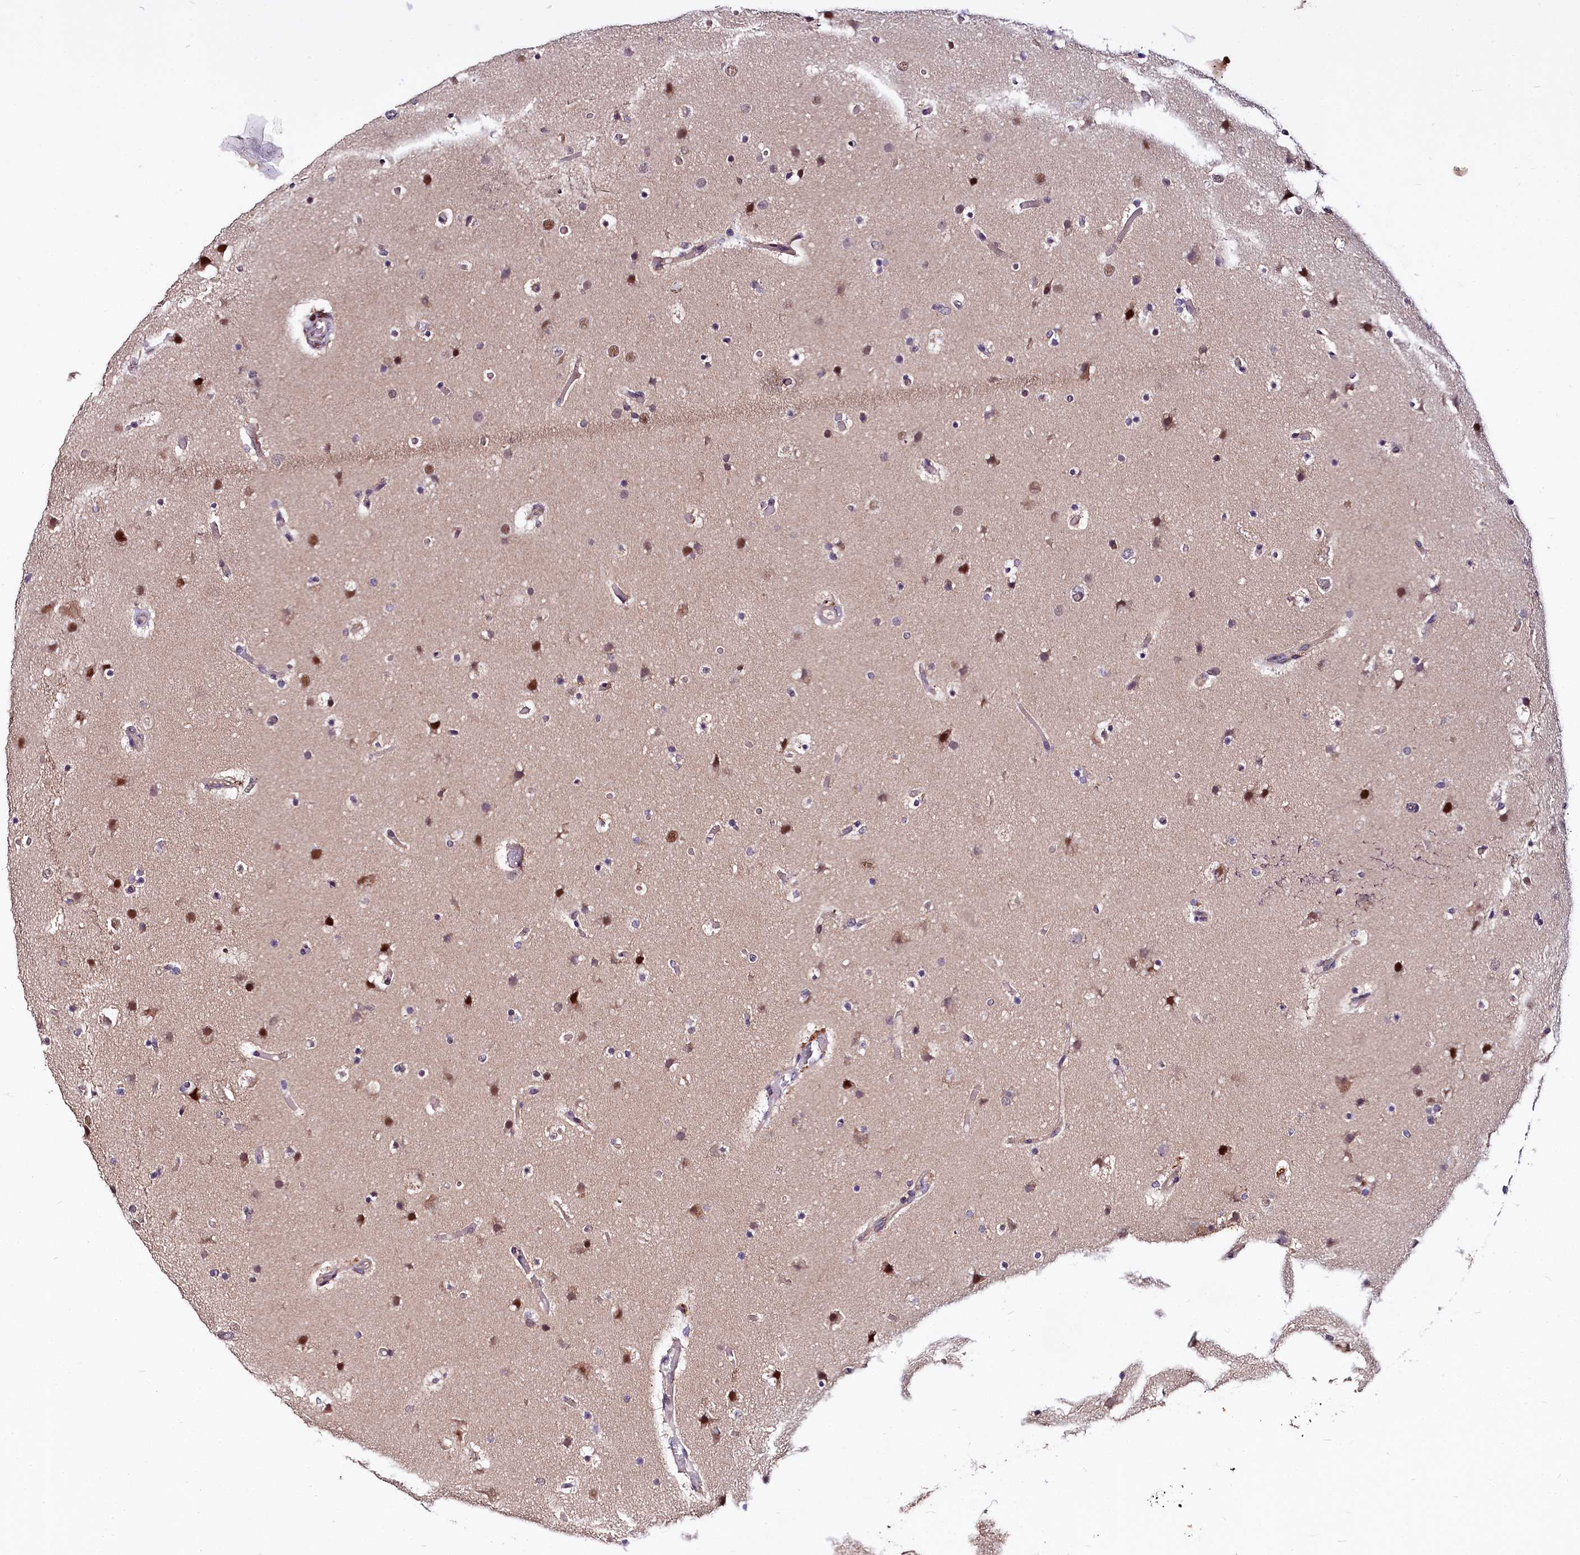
{"staining": {"intensity": "moderate", "quantity": "25%-75%", "location": "nuclear"}, "tissue": "glioma", "cell_type": "Tumor cells", "image_type": "cancer", "snomed": [{"axis": "morphology", "description": "Glioma, malignant, High grade"}, {"axis": "topography", "description": "Cerebral cortex"}], "caption": "Glioma stained with a brown dye displays moderate nuclear positive positivity in about 25%-75% of tumor cells.", "gene": "UBE3A", "patient": {"sex": "female", "age": 36}}